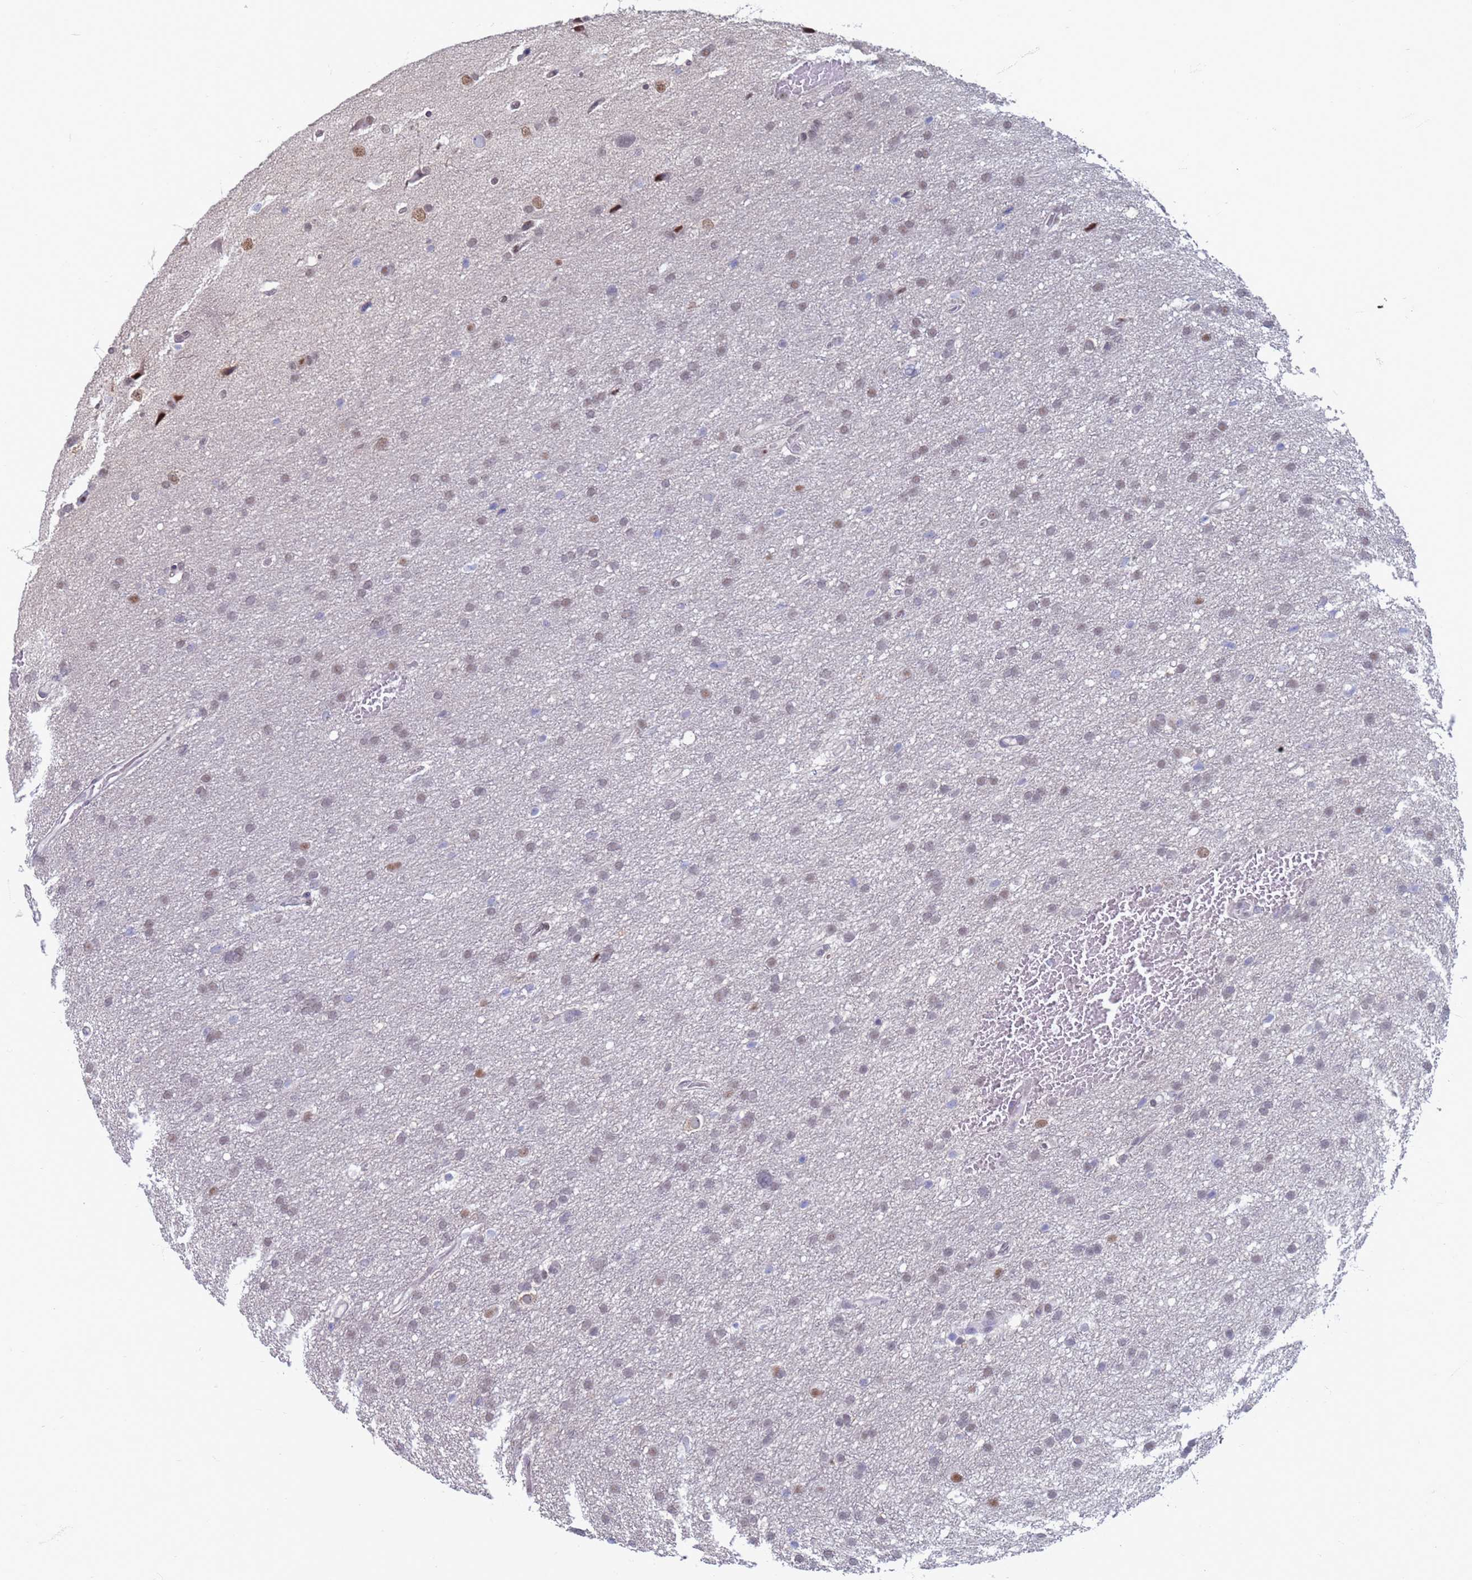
{"staining": {"intensity": "weak", "quantity": "25%-75%", "location": "nuclear"}, "tissue": "glioma", "cell_type": "Tumor cells", "image_type": "cancer", "snomed": [{"axis": "morphology", "description": "Glioma, malignant, High grade"}, {"axis": "topography", "description": "Cerebral cortex"}], "caption": "Malignant high-grade glioma stained with a brown dye exhibits weak nuclear positive positivity in approximately 25%-75% of tumor cells.", "gene": "SAE1", "patient": {"sex": "female", "age": 36}}